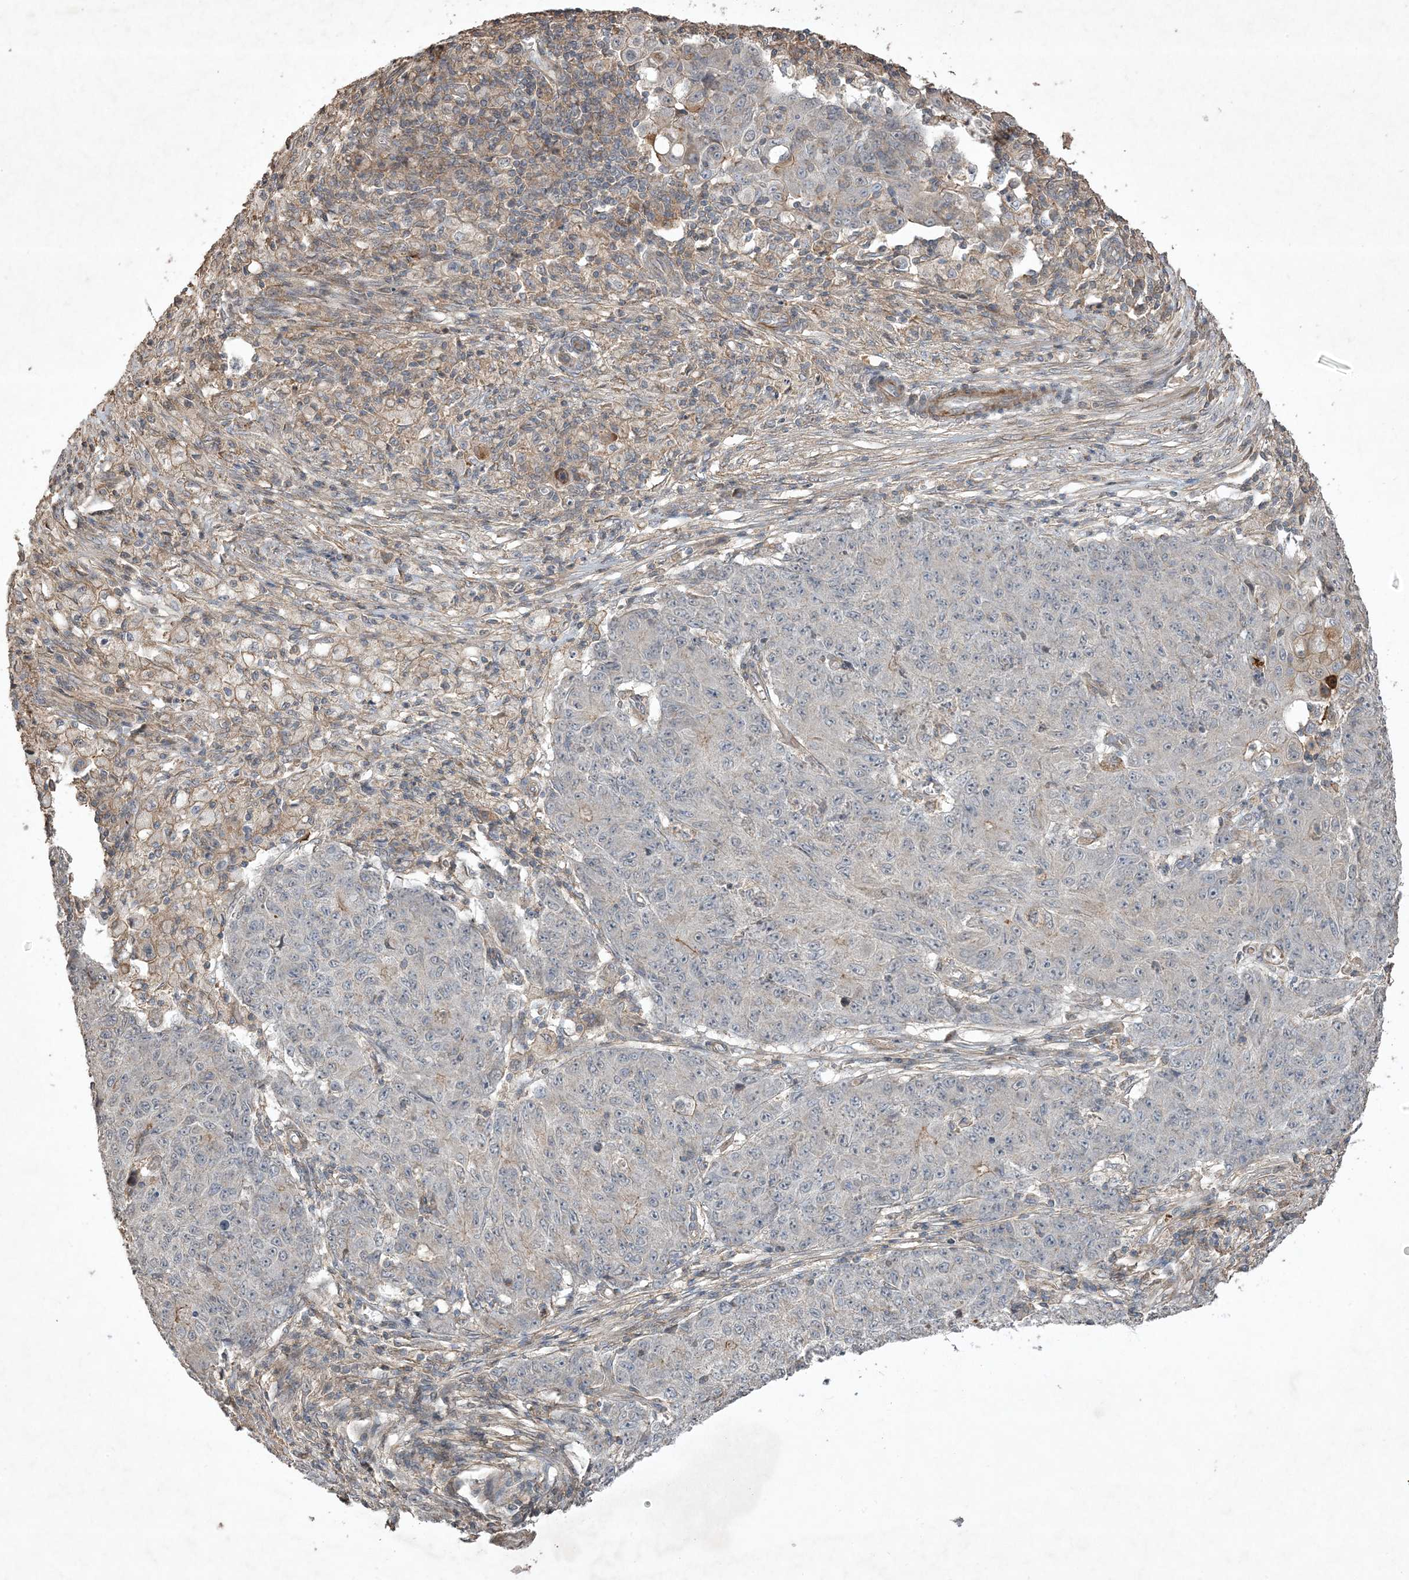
{"staining": {"intensity": "negative", "quantity": "none", "location": "none"}, "tissue": "ovarian cancer", "cell_type": "Tumor cells", "image_type": "cancer", "snomed": [{"axis": "morphology", "description": "Carcinoma, endometroid"}, {"axis": "topography", "description": "Ovary"}], "caption": "Immunohistochemistry (IHC) image of ovarian cancer stained for a protein (brown), which demonstrates no positivity in tumor cells. (Immunohistochemistry, brightfield microscopy, high magnification).", "gene": "PRRT3", "patient": {"sex": "female", "age": 42}}